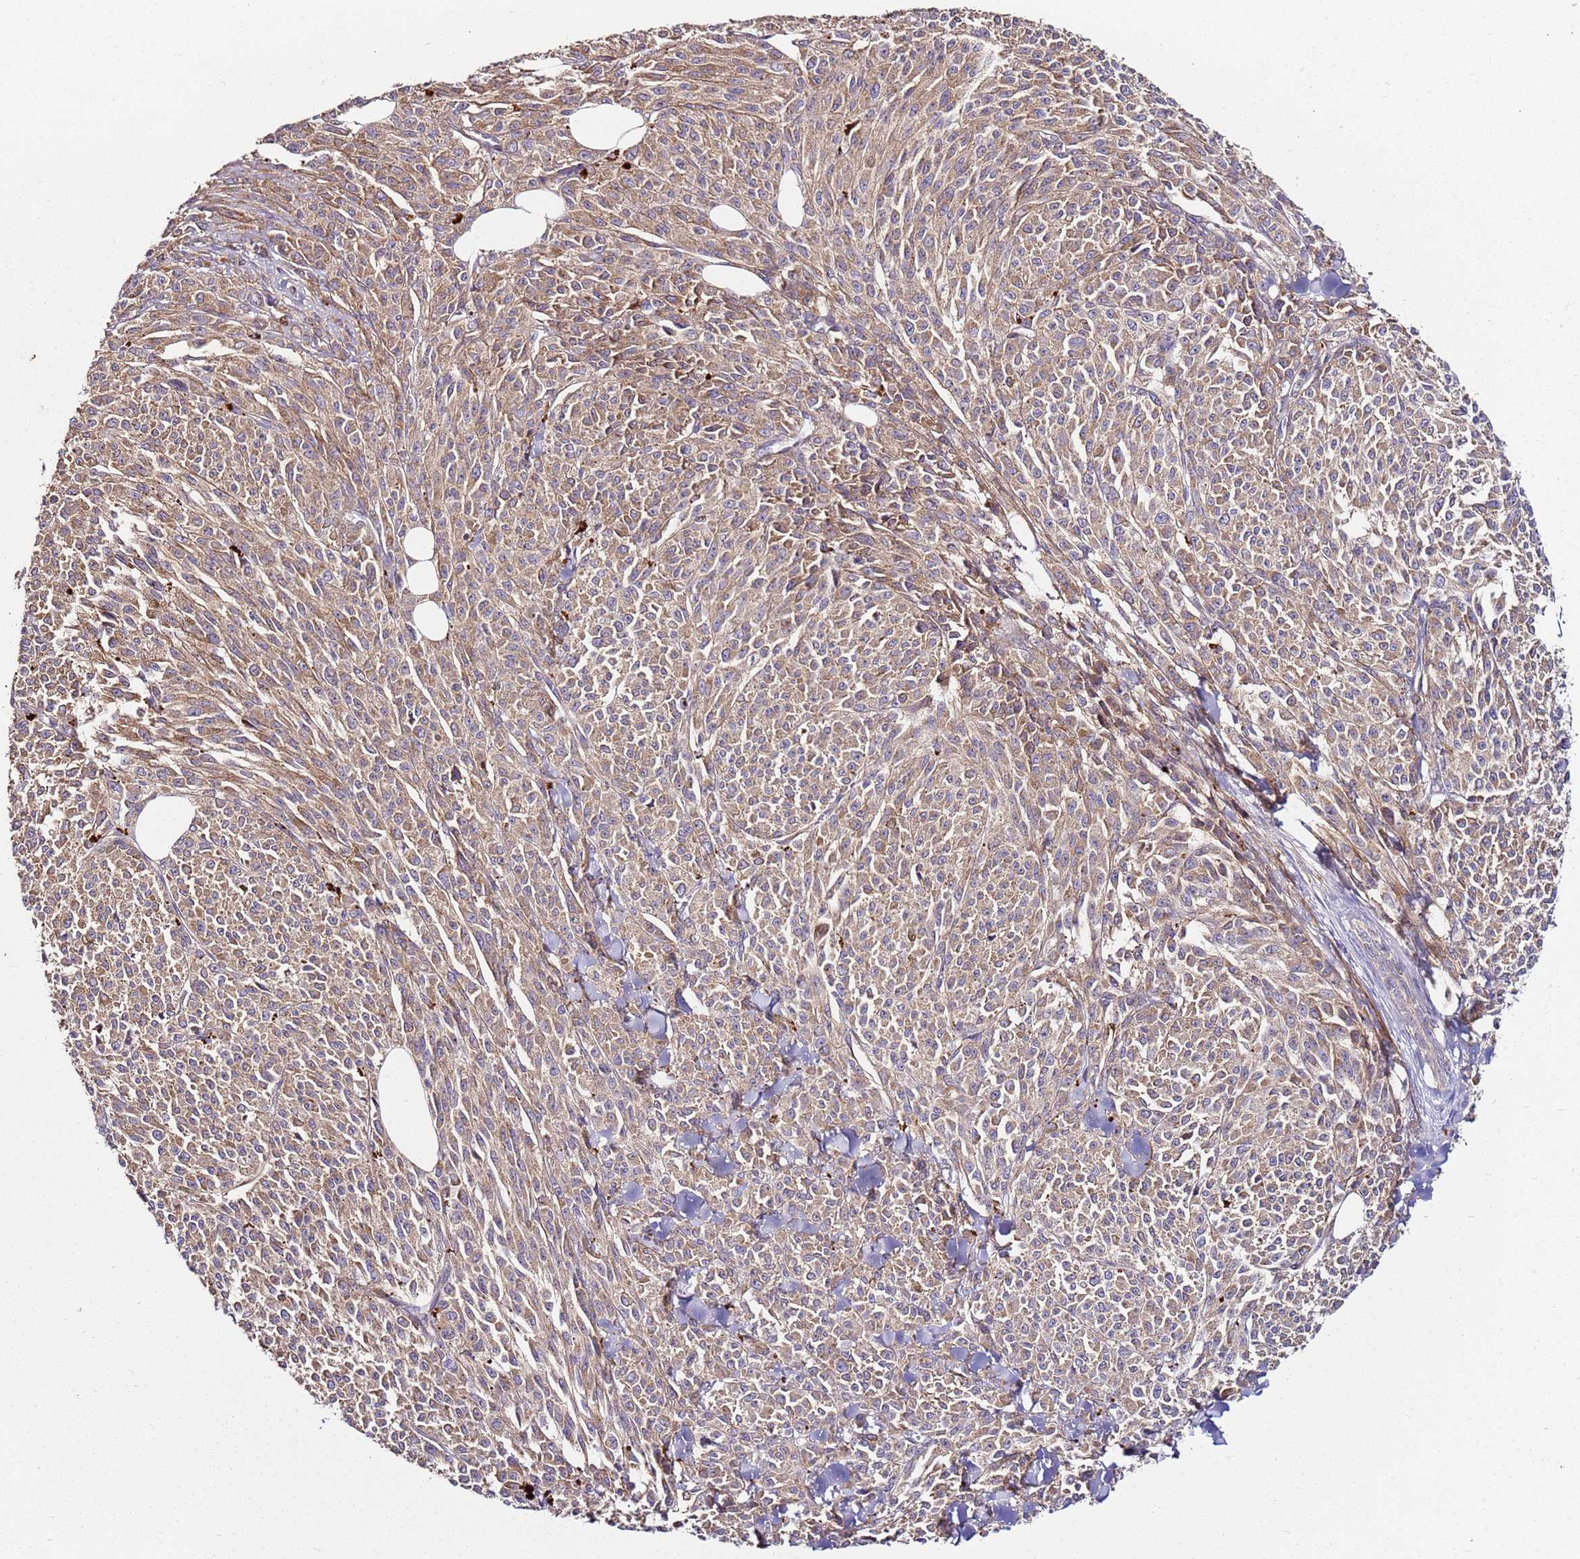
{"staining": {"intensity": "weak", "quantity": ">75%", "location": "cytoplasmic/membranous"}, "tissue": "melanoma", "cell_type": "Tumor cells", "image_type": "cancer", "snomed": [{"axis": "morphology", "description": "Malignant melanoma, NOS"}, {"axis": "topography", "description": "Skin"}], "caption": "IHC of malignant melanoma demonstrates low levels of weak cytoplasmic/membranous staining in about >75% of tumor cells. The staining is performed using DAB brown chromogen to label protein expression. The nuclei are counter-stained blue using hematoxylin.", "gene": "KRTAP21-3", "patient": {"sex": "female", "age": 52}}